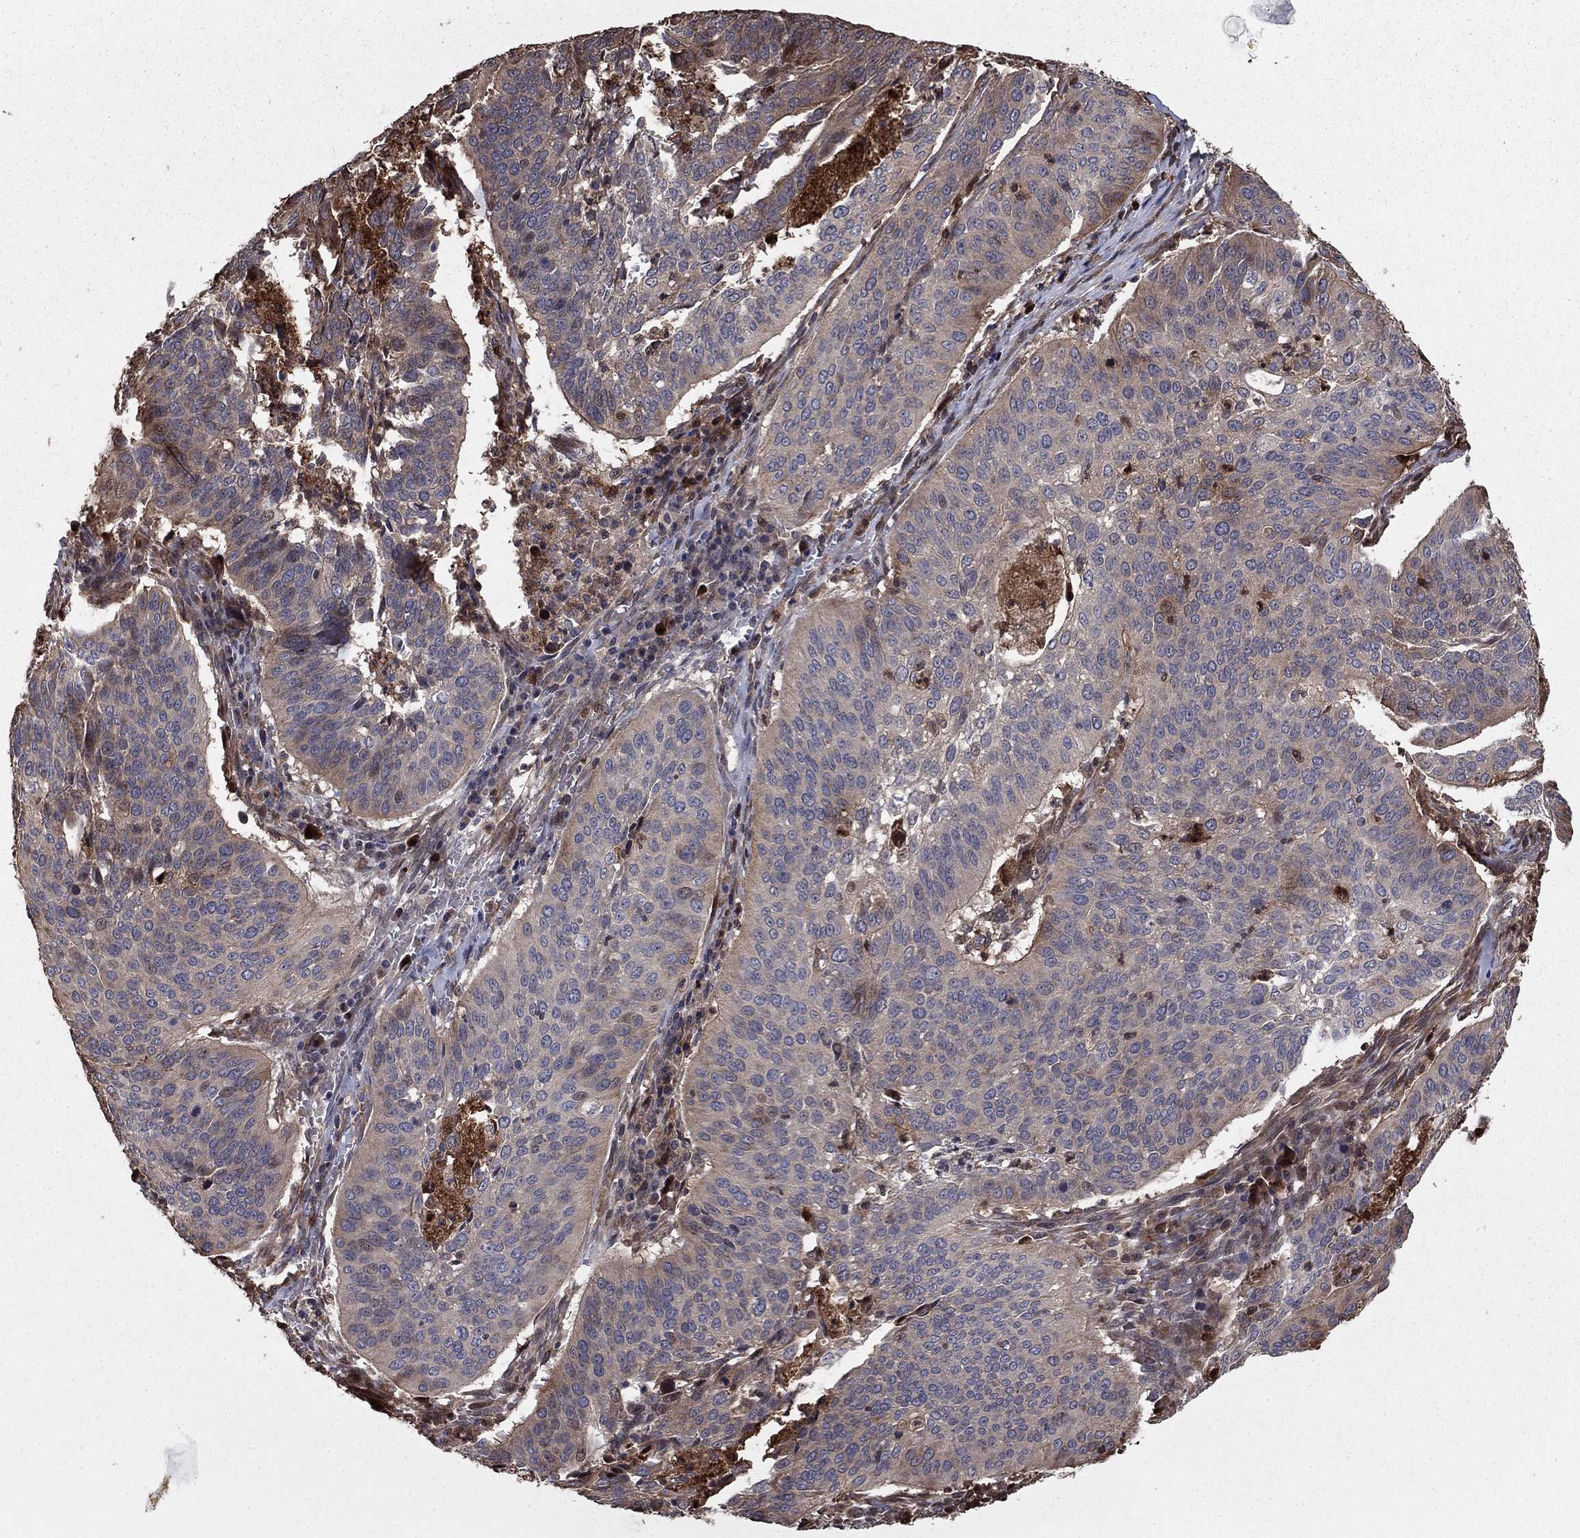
{"staining": {"intensity": "weak", "quantity": "<25%", "location": "cytoplasmic/membranous"}, "tissue": "cervical cancer", "cell_type": "Tumor cells", "image_type": "cancer", "snomed": [{"axis": "morphology", "description": "Normal tissue, NOS"}, {"axis": "morphology", "description": "Squamous cell carcinoma, NOS"}, {"axis": "topography", "description": "Cervix"}], "caption": "Immunohistochemistry of squamous cell carcinoma (cervical) demonstrates no staining in tumor cells. The staining was performed using DAB (3,3'-diaminobenzidine) to visualize the protein expression in brown, while the nuclei were stained in blue with hematoxylin (Magnification: 20x).", "gene": "GYG1", "patient": {"sex": "female", "age": 39}}